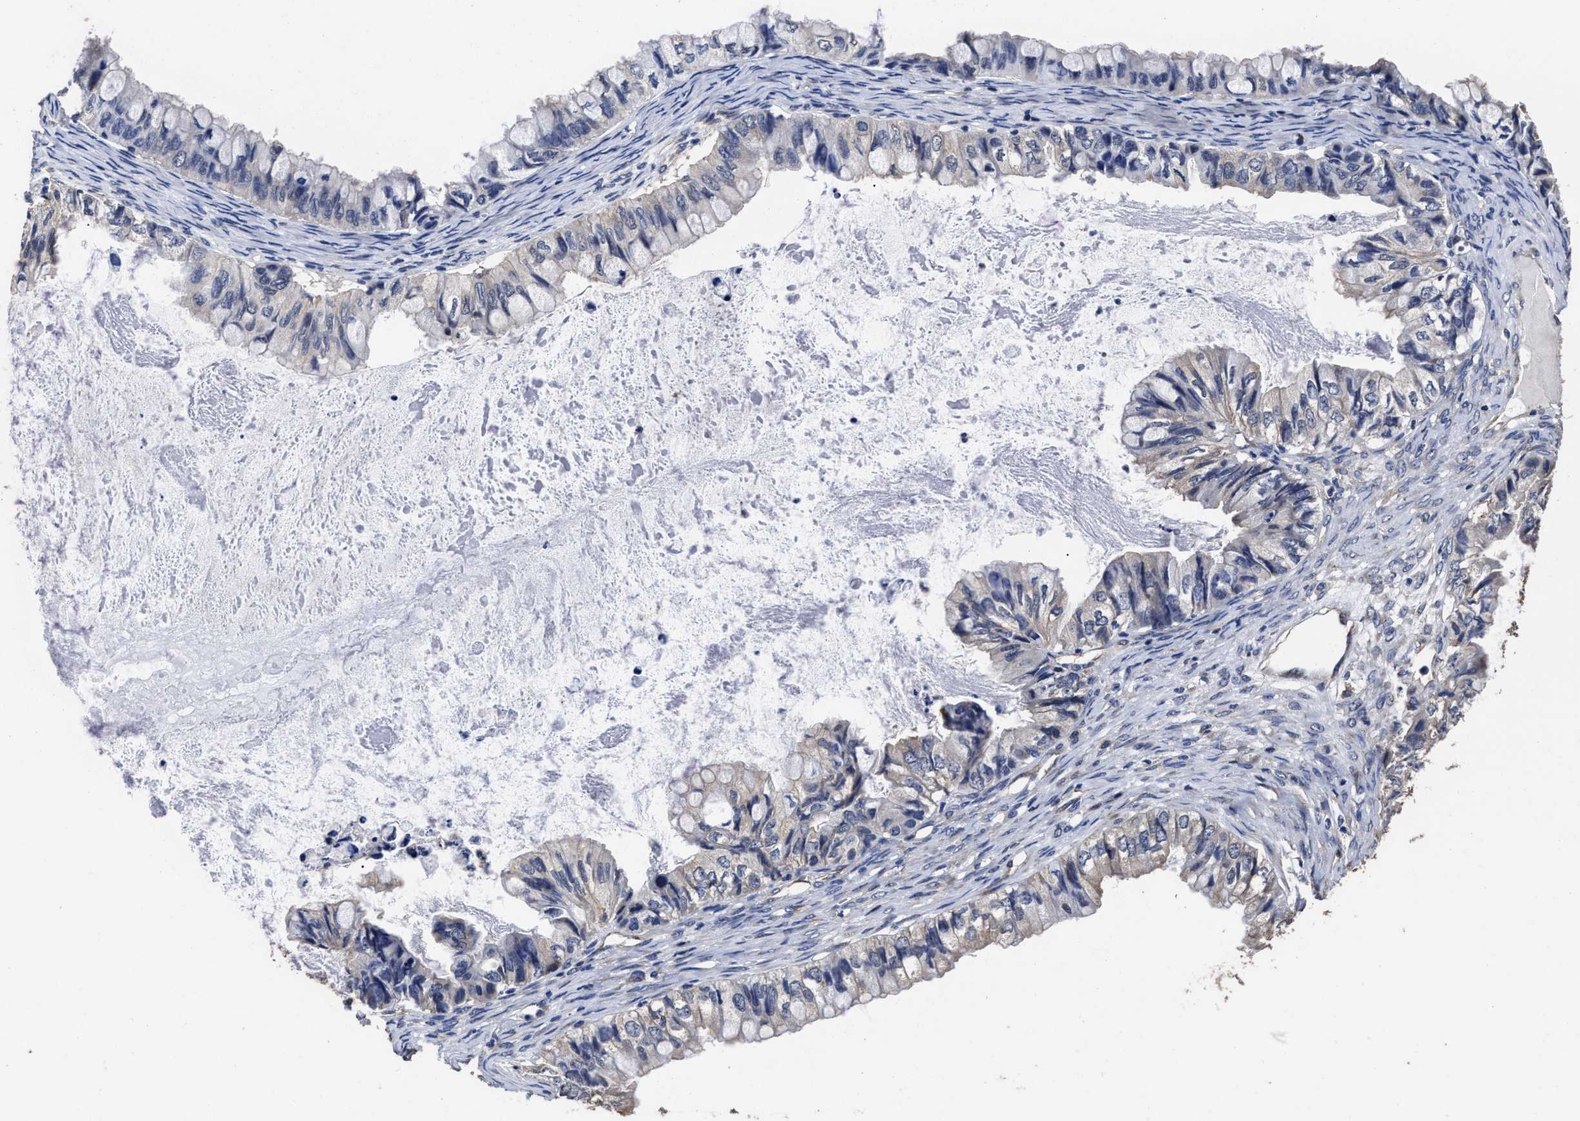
{"staining": {"intensity": "negative", "quantity": "none", "location": "none"}, "tissue": "ovarian cancer", "cell_type": "Tumor cells", "image_type": "cancer", "snomed": [{"axis": "morphology", "description": "Cystadenocarcinoma, mucinous, NOS"}, {"axis": "topography", "description": "Ovary"}], "caption": "Immunohistochemistry histopathology image of neoplastic tissue: human ovarian cancer stained with DAB (3,3'-diaminobenzidine) displays no significant protein positivity in tumor cells.", "gene": "AVEN", "patient": {"sex": "female", "age": 80}}